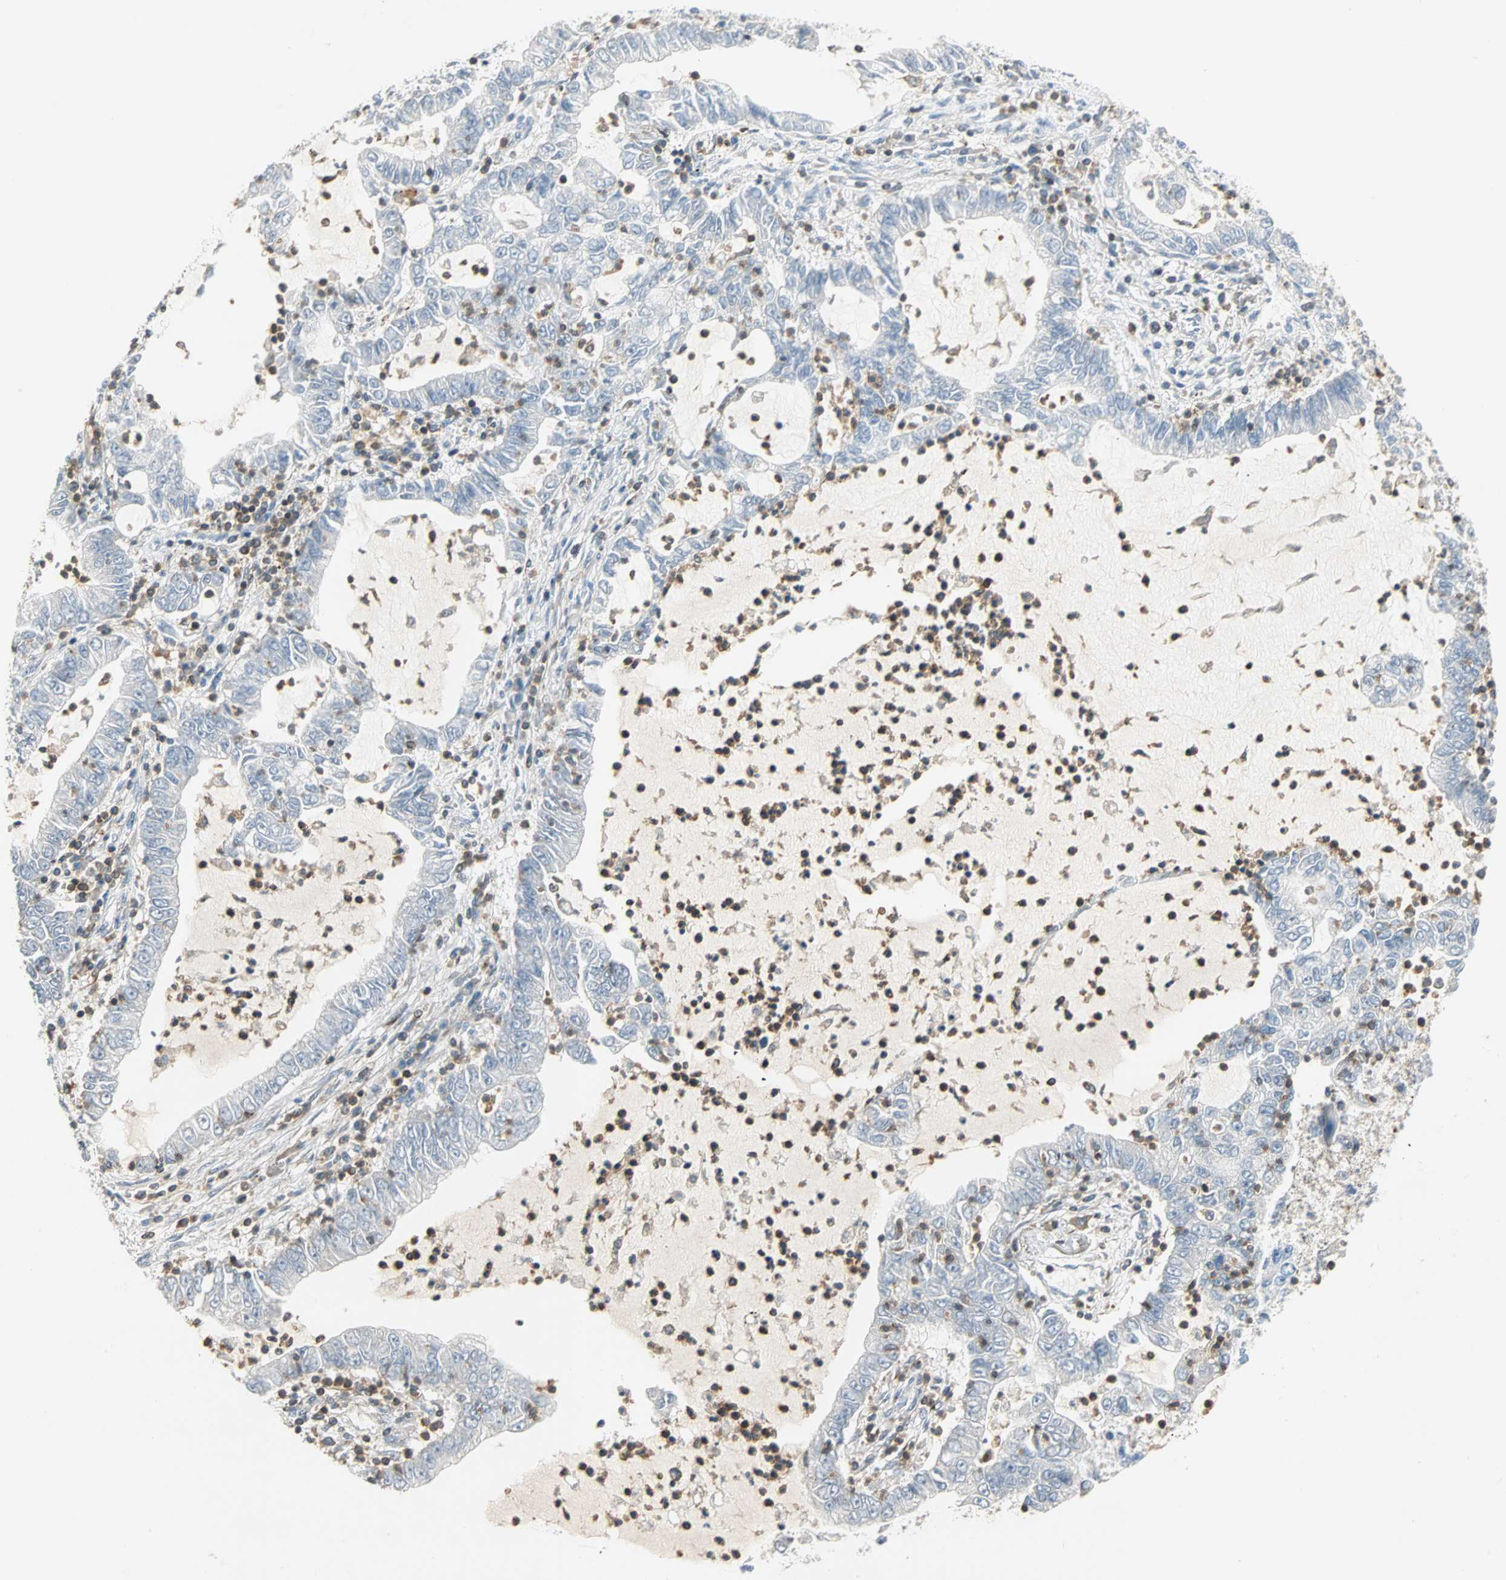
{"staining": {"intensity": "negative", "quantity": "none", "location": "none"}, "tissue": "lung cancer", "cell_type": "Tumor cells", "image_type": "cancer", "snomed": [{"axis": "morphology", "description": "Adenocarcinoma, NOS"}, {"axis": "topography", "description": "Lung"}], "caption": "The IHC photomicrograph has no significant staining in tumor cells of lung adenocarcinoma tissue.", "gene": "FMNL1", "patient": {"sex": "female", "age": 51}}